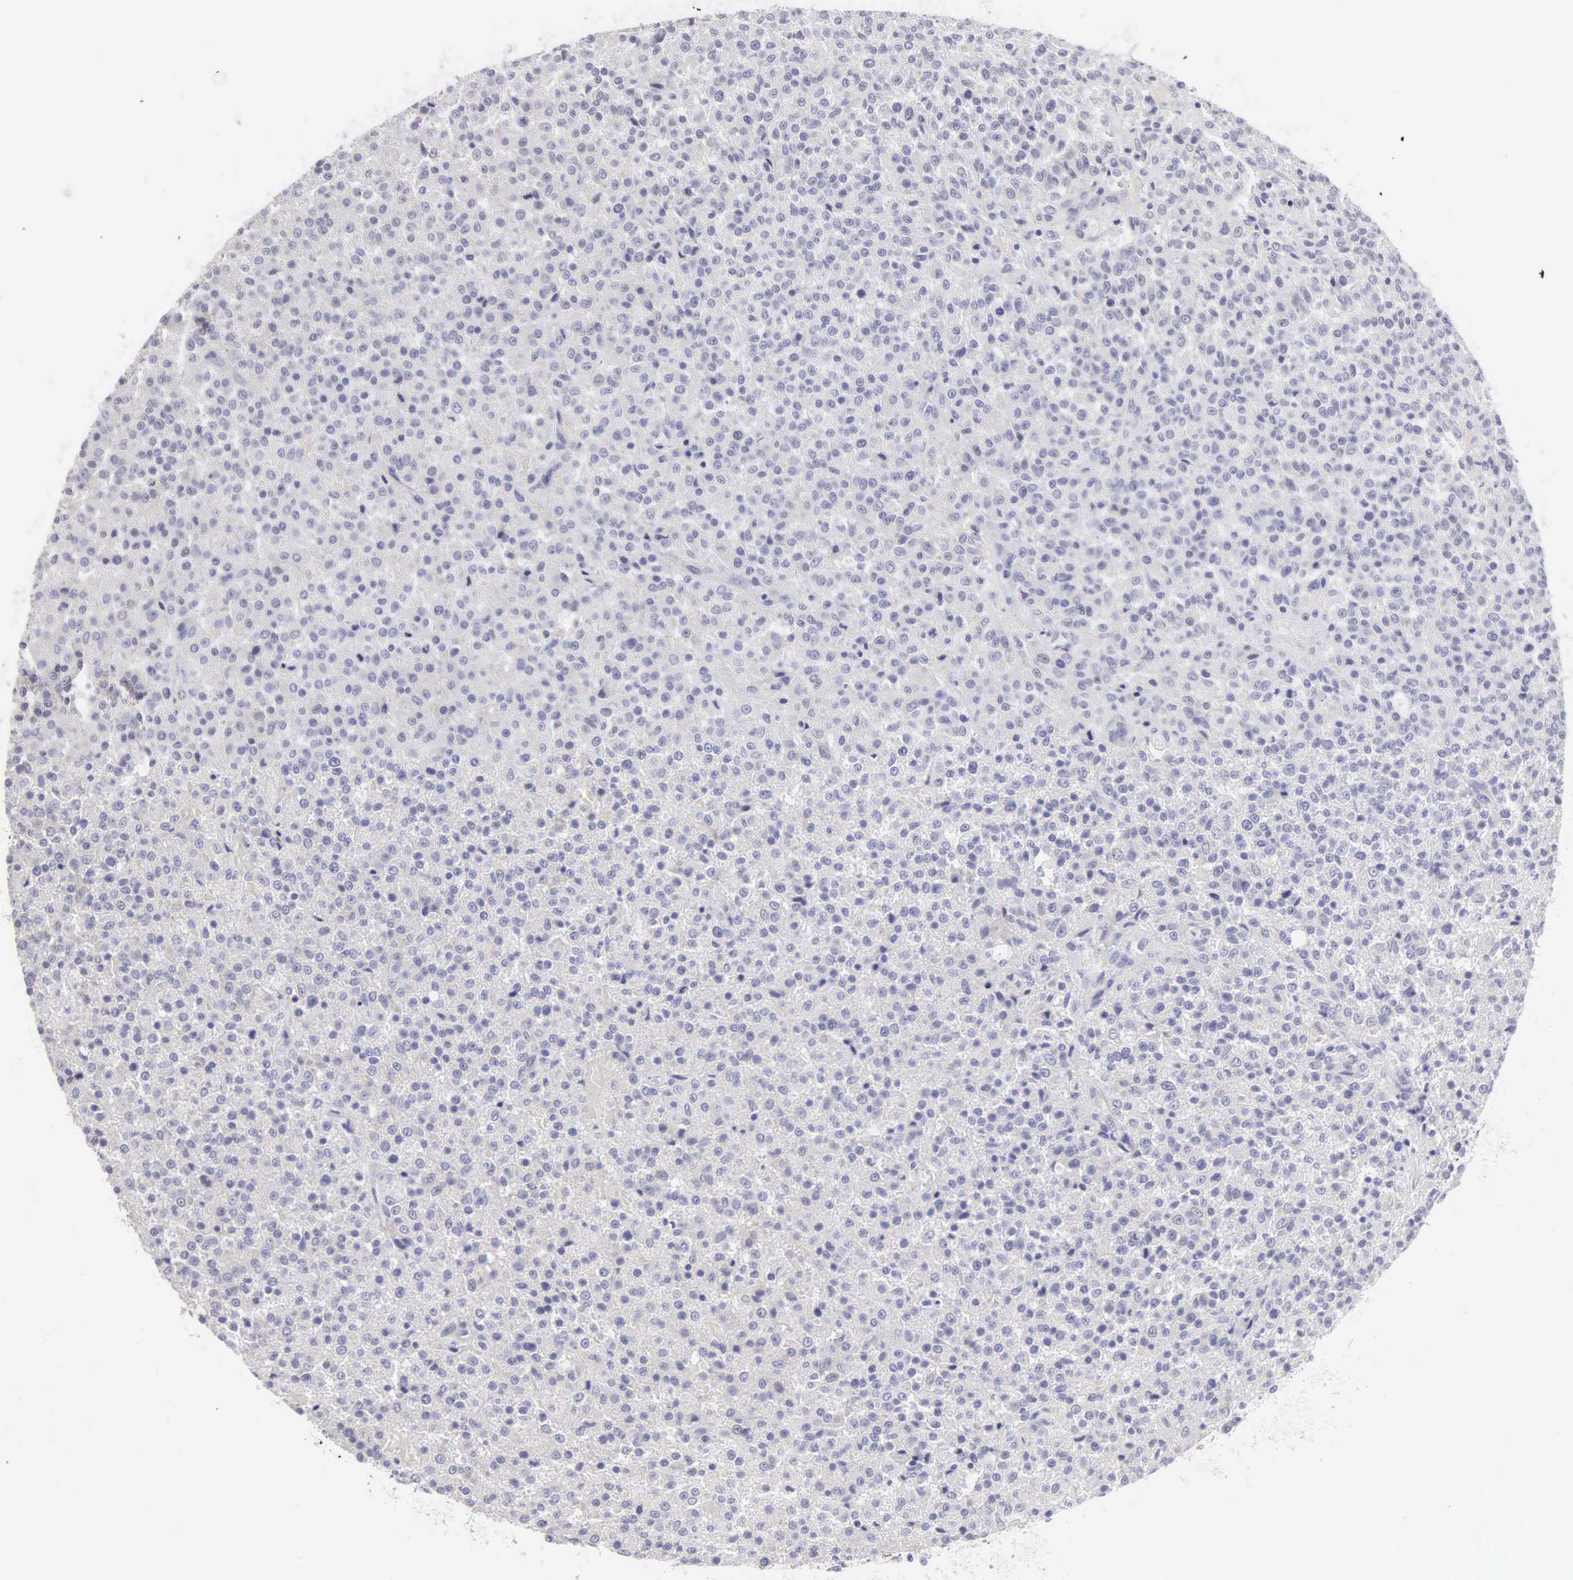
{"staining": {"intensity": "negative", "quantity": "none", "location": "none"}, "tissue": "testis cancer", "cell_type": "Tumor cells", "image_type": "cancer", "snomed": [{"axis": "morphology", "description": "Seminoma, NOS"}, {"axis": "topography", "description": "Testis"}], "caption": "Tumor cells show no significant staining in testis cancer (seminoma). (DAB (3,3'-diaminobenzidine) IHC with hematoxylin counter stain).", "gene": "SLITRK4", "patient": {"sex": "male", "age": 59}}